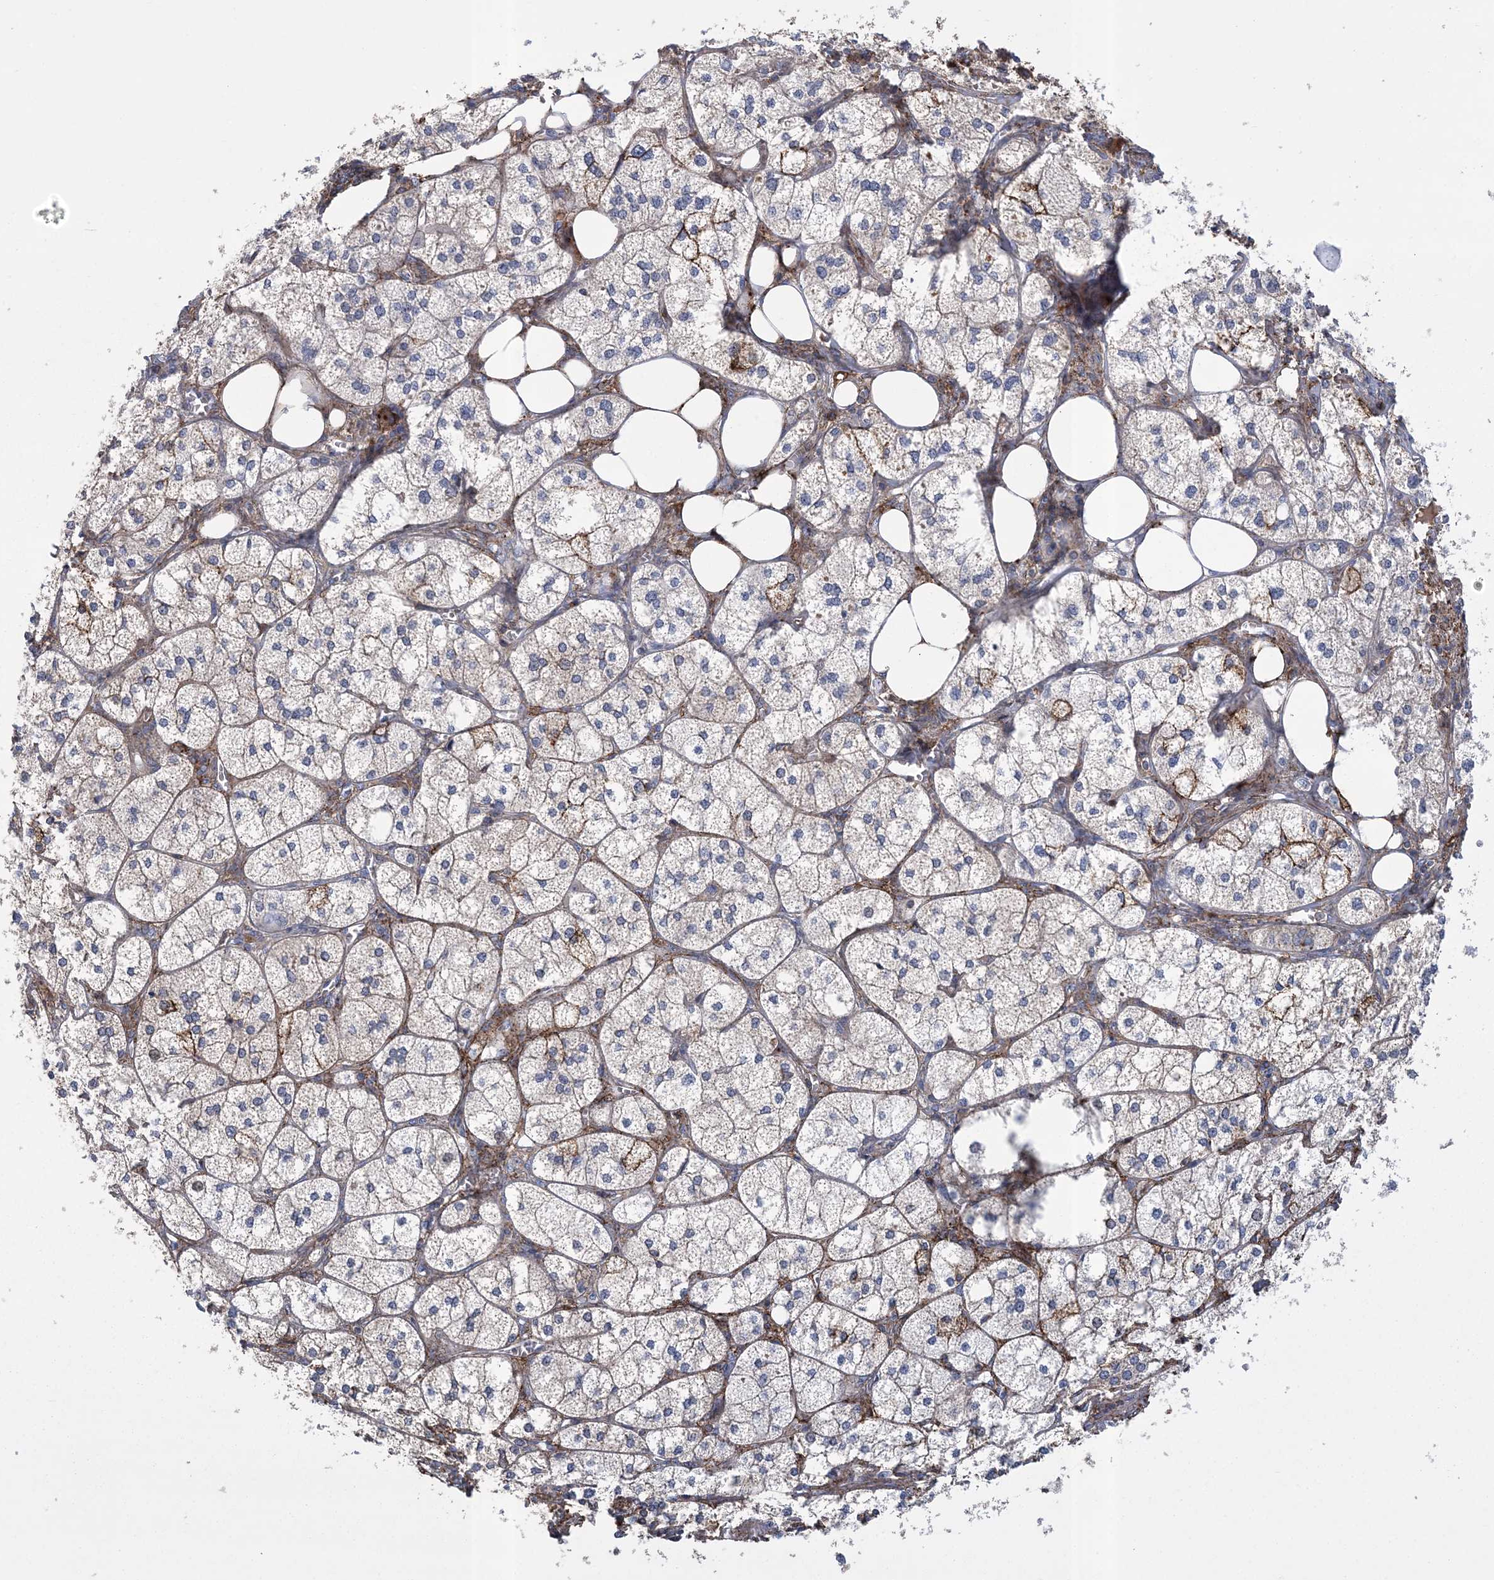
{"staining": {"intensity": "strong", "quantity": "25%-75%", "location": "cytoplasmic/membranous"}, "tissue": "adrenal gland", "cell_type": "Glandular cells", "image_type": "normal", "snomed": [{"axis": "morphology", "description": "Normal tissue, NOS"}, {"axis": "topography", "description": "Adrenal gland"}], "caption": "An immunohistochemistry (IHC) histopathology image of unremarkable tissue is shown. Protein staining in brown highlights strong cytoplasmic/membranous positivity in adrenal gland within glandular cells. (DAB IHC with brightfield microscopy, high magnification).", "gene": "ARSJ", "patient": {"sex": "female", "age": 61}}